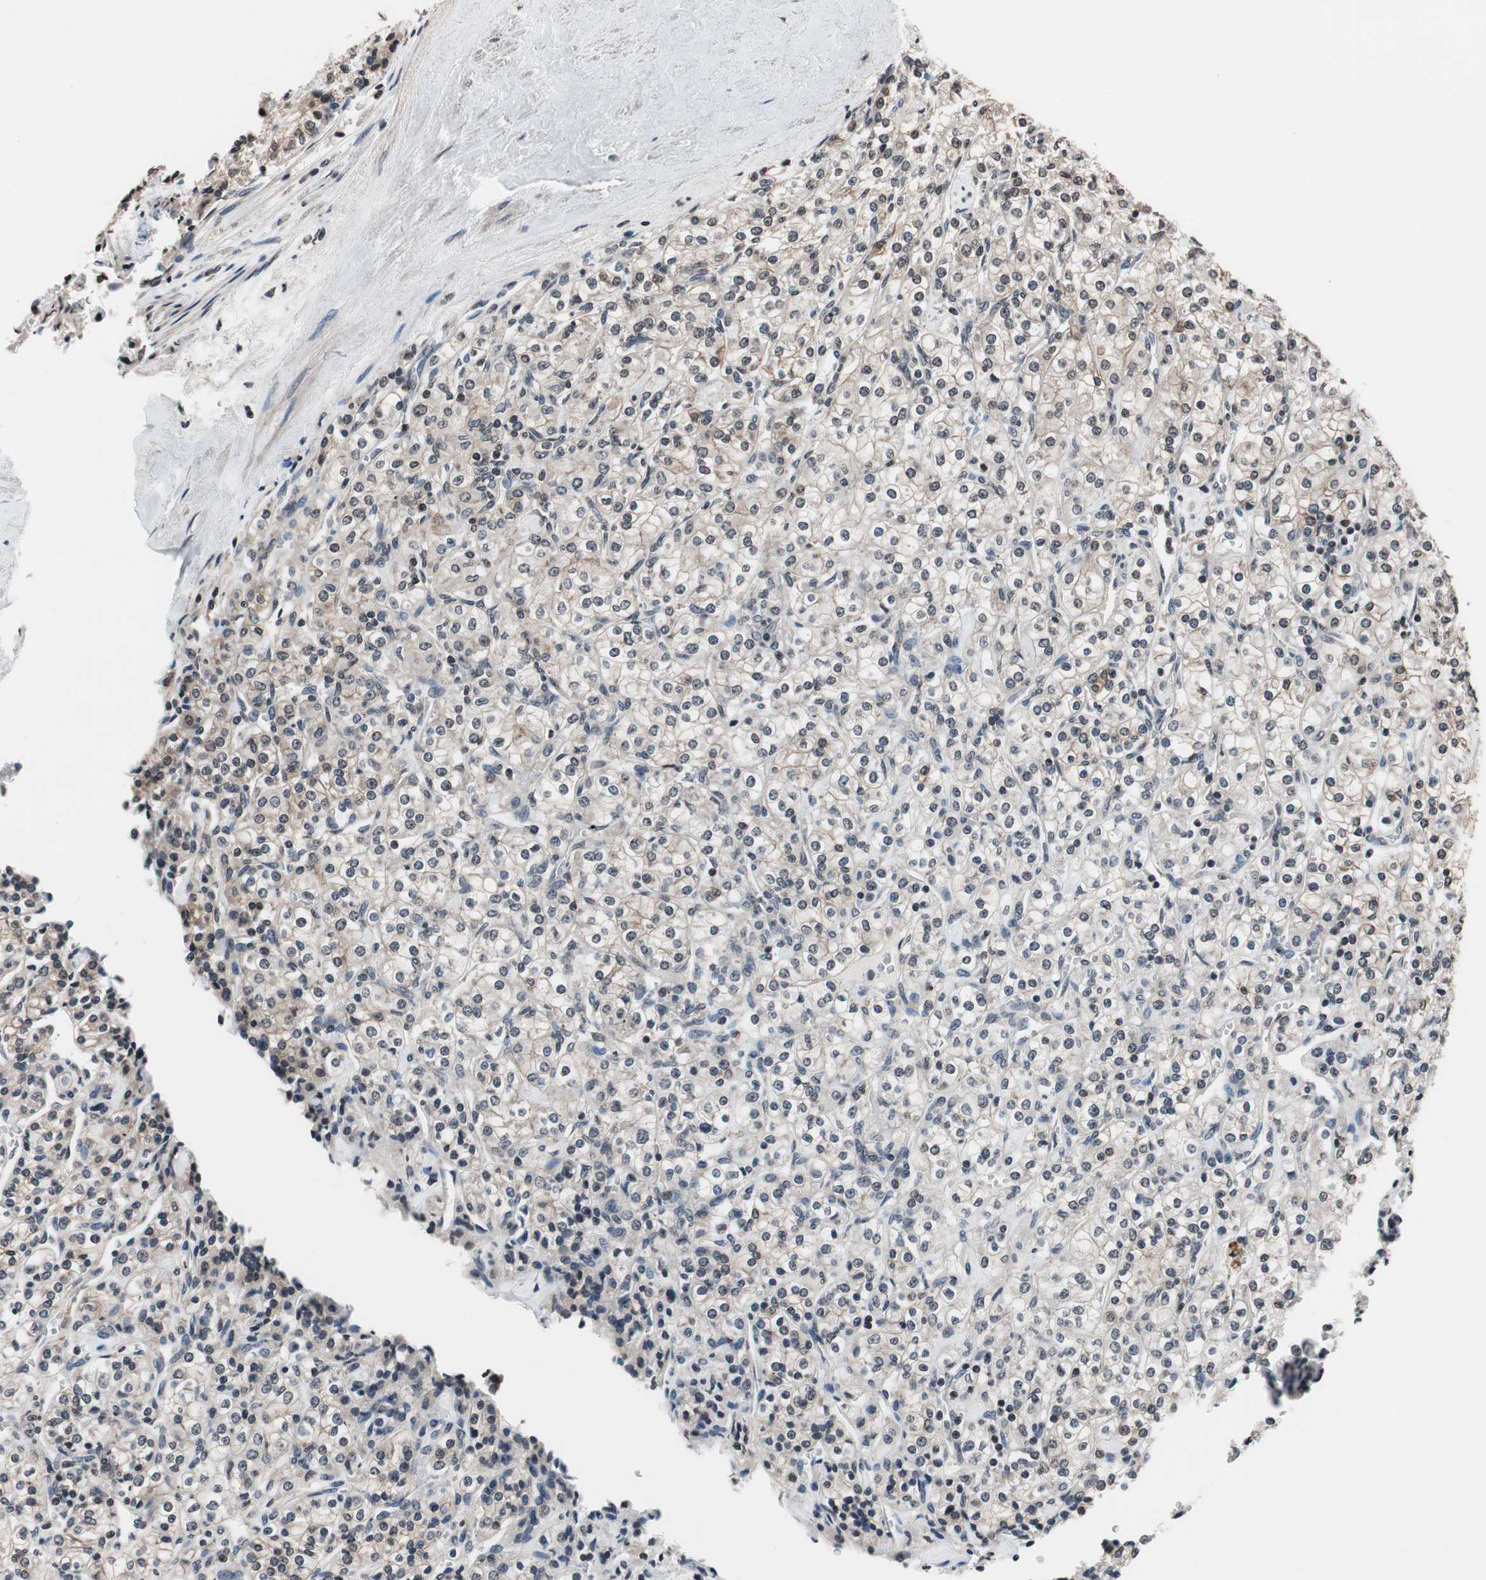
{"staining": {"intensity": "negative", "quantity": "none", "location": "none"}, "tissue": "renal cancer", "cell_type": "Tumor cells", "image_type": "cancer", "snomed": [{"axis": "morphology", "description": "Adenocarcinoma, NOS"}, {"axis": "topography", "description": "Kidney"}], "caption": "The histopathology image demonstrates no significant staining in tumor cells of renal cancer.", "gene": "RFC1", "patient": {"sex": "male", "age": 77}}